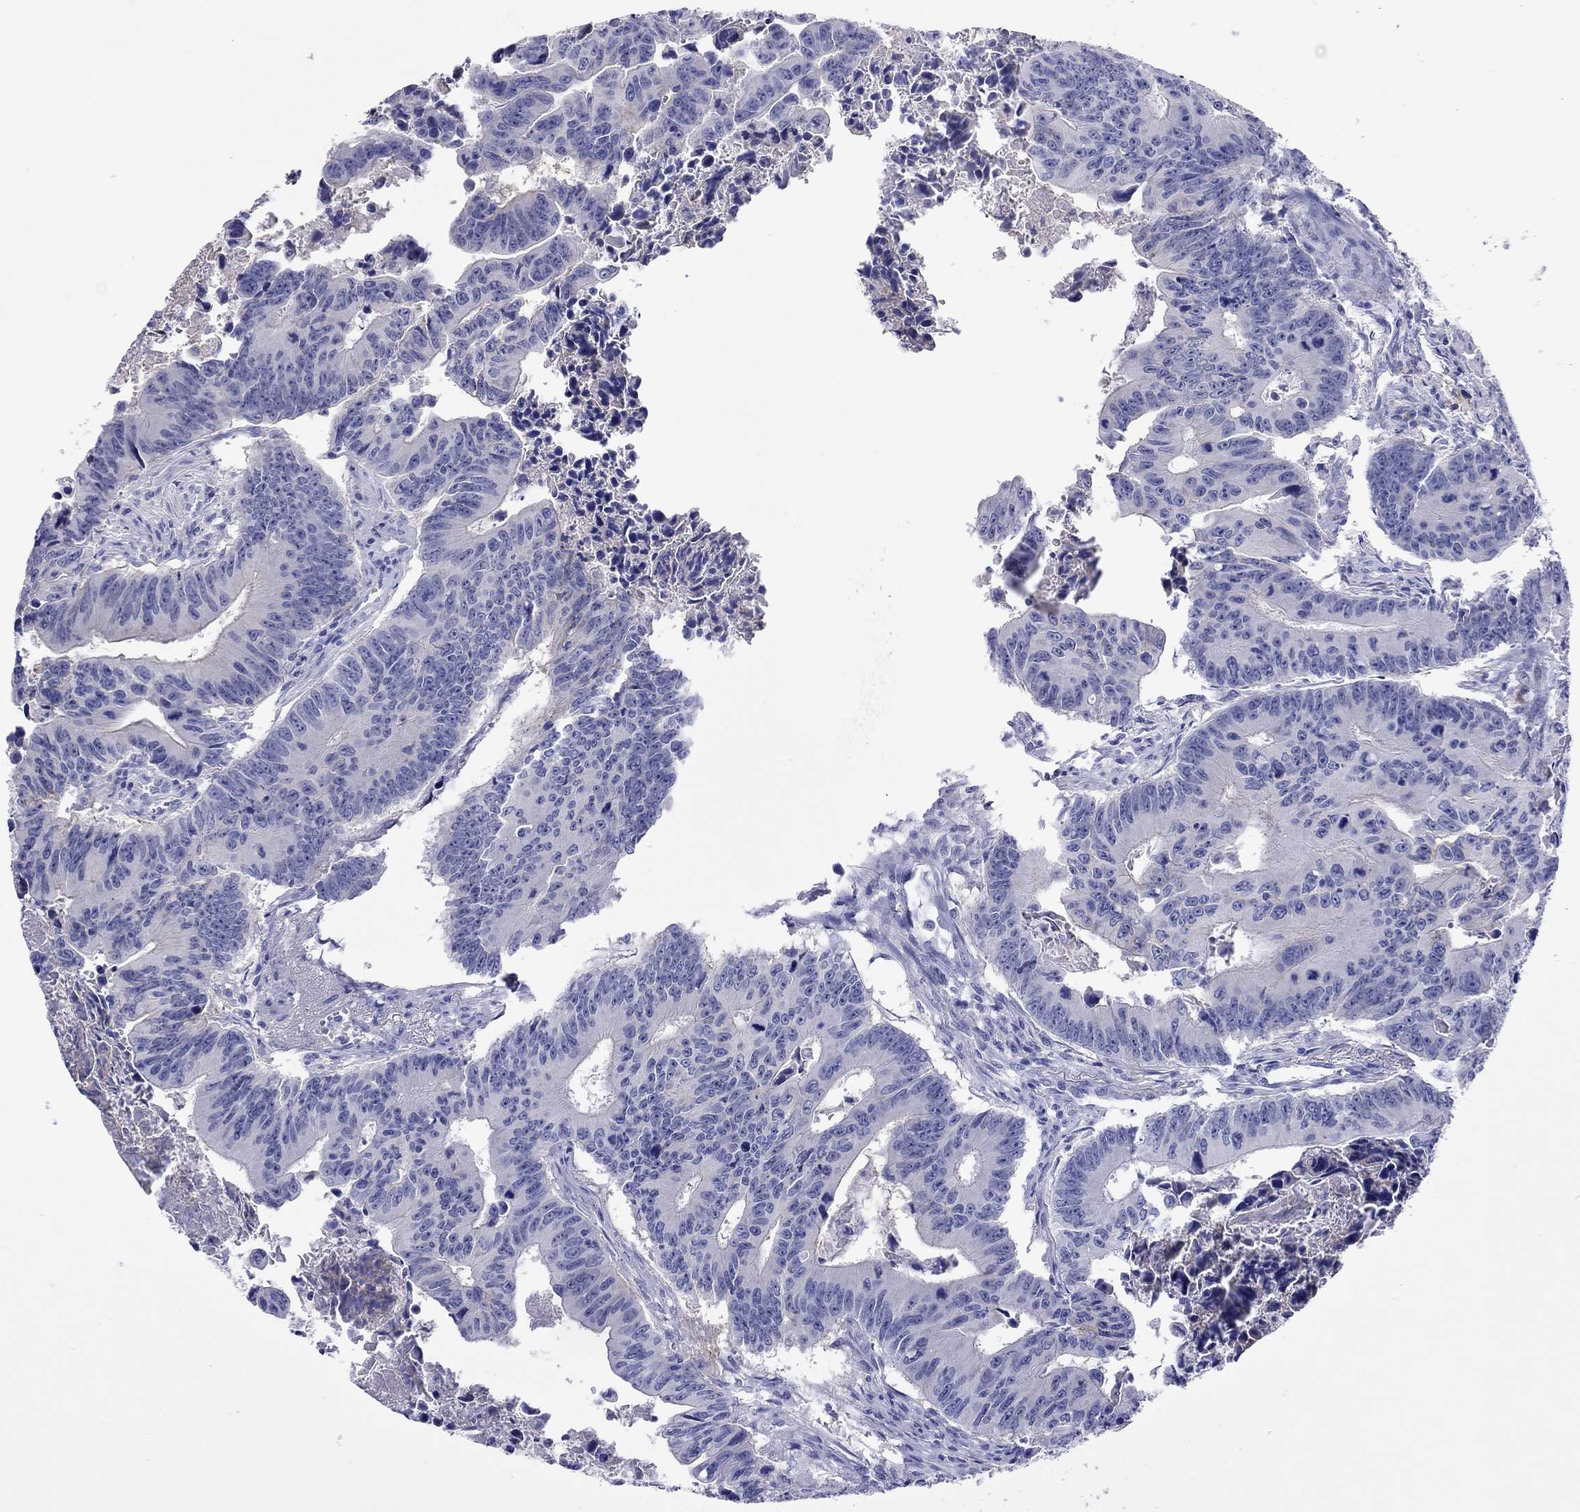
{"staining": {"intensity": "negative", "quantity": "none", "location": "none"}, "tissue": "colorectal cancer", "cell_type": "Tumor cells", "image_type": "cancer", "snomed": [{"axis": "morphology", "description": "Adenocarcinoma, NOS"}, {"axis": "topography", "description": "Colon"}], "caption": "DAB immunohistochemical staining of colorectal cancer reveals no significant positivity in tumor cells.", "gene": "CALHM1", "patient": {"sex": "female", "age": 87}}